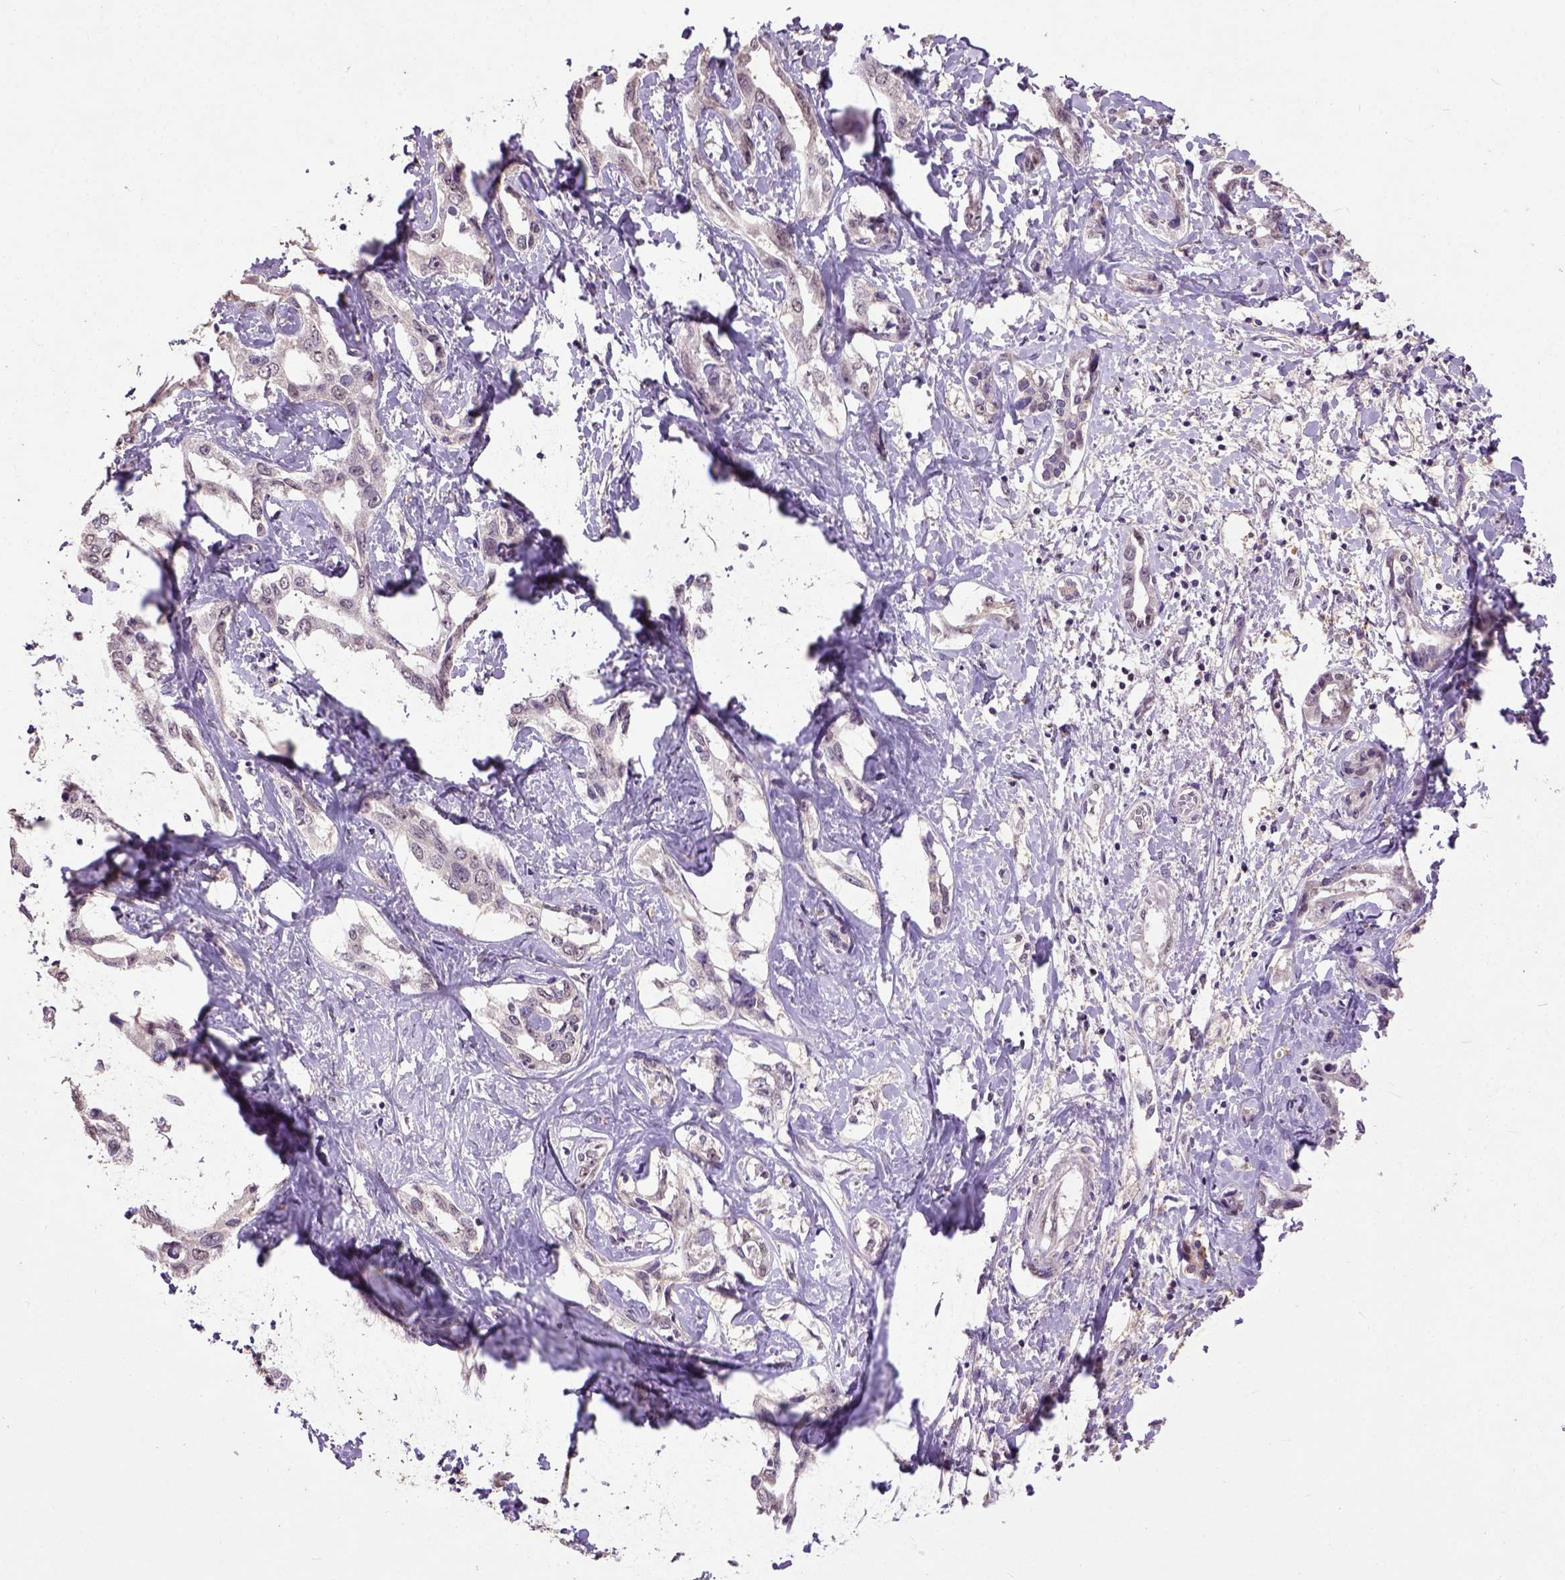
{"staining": {"intensity": "negative", "quantity": "none", "location": "none"}, "tissue": "liver cancer", "cell_type": "Tumor cells", "image_type": "cancer", "snomed": [{"axis": "morphology", "description": "Cholangiocarcinoma"}, {"axis": "topography", "description": "Liver"}], "caption": "IHC image of liver cancer stained for a protein (brown), which displays no positivity in tumor cells. (Stains: DAB (3,3'-diaminobenzidine) immunohistochemistry (IHC) with hematoxylin counter stain, Microscopy: brightfield microscopy at high magnification).", "gene": "UBA3", "patient": {"sex": "male", "age": 59}}